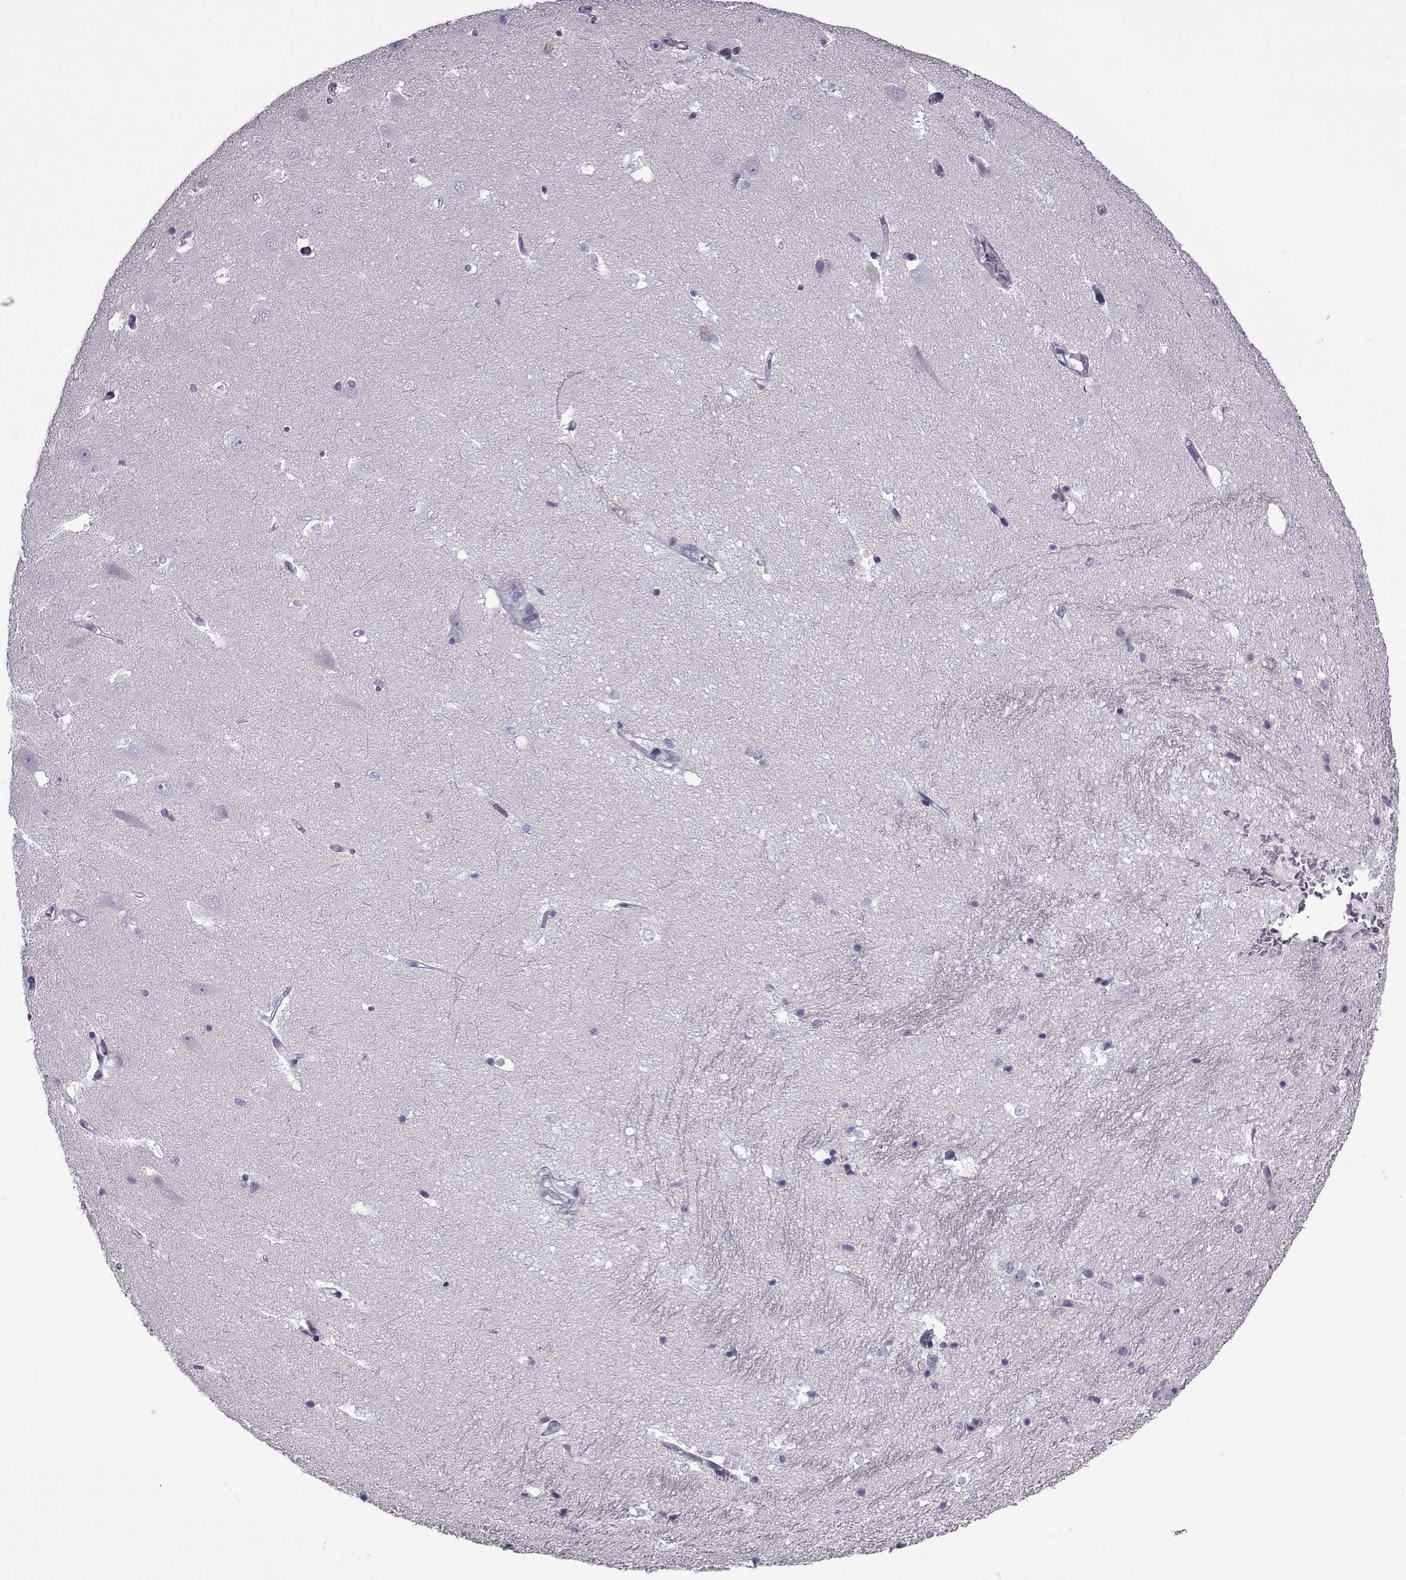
{"staining": {"intensity": "negative", "quantity": "none", "location": "none"}, "tissue": "hippocampus", "cell_type": "Glial cells", "image_type": "normal", "snomed": [{"axis": "morphology", "description": "Normal tissue, NOS"}, {"axis": "topography", "description": "Hippocampus"}], "caption": "Immunohistochemistry micrograph of benign hippocampus: human hippocampus stained with DAB displays no significant protein staining in glial cells. (Stains: DAB (3,3'-diaminobenzidine) immunohistochemistry with hematoxylin counter stain, Microscopy: brightfield microscopy at high magnification).", "gene": "OIP5", "patient": {"sex": "male", "age": 44}}